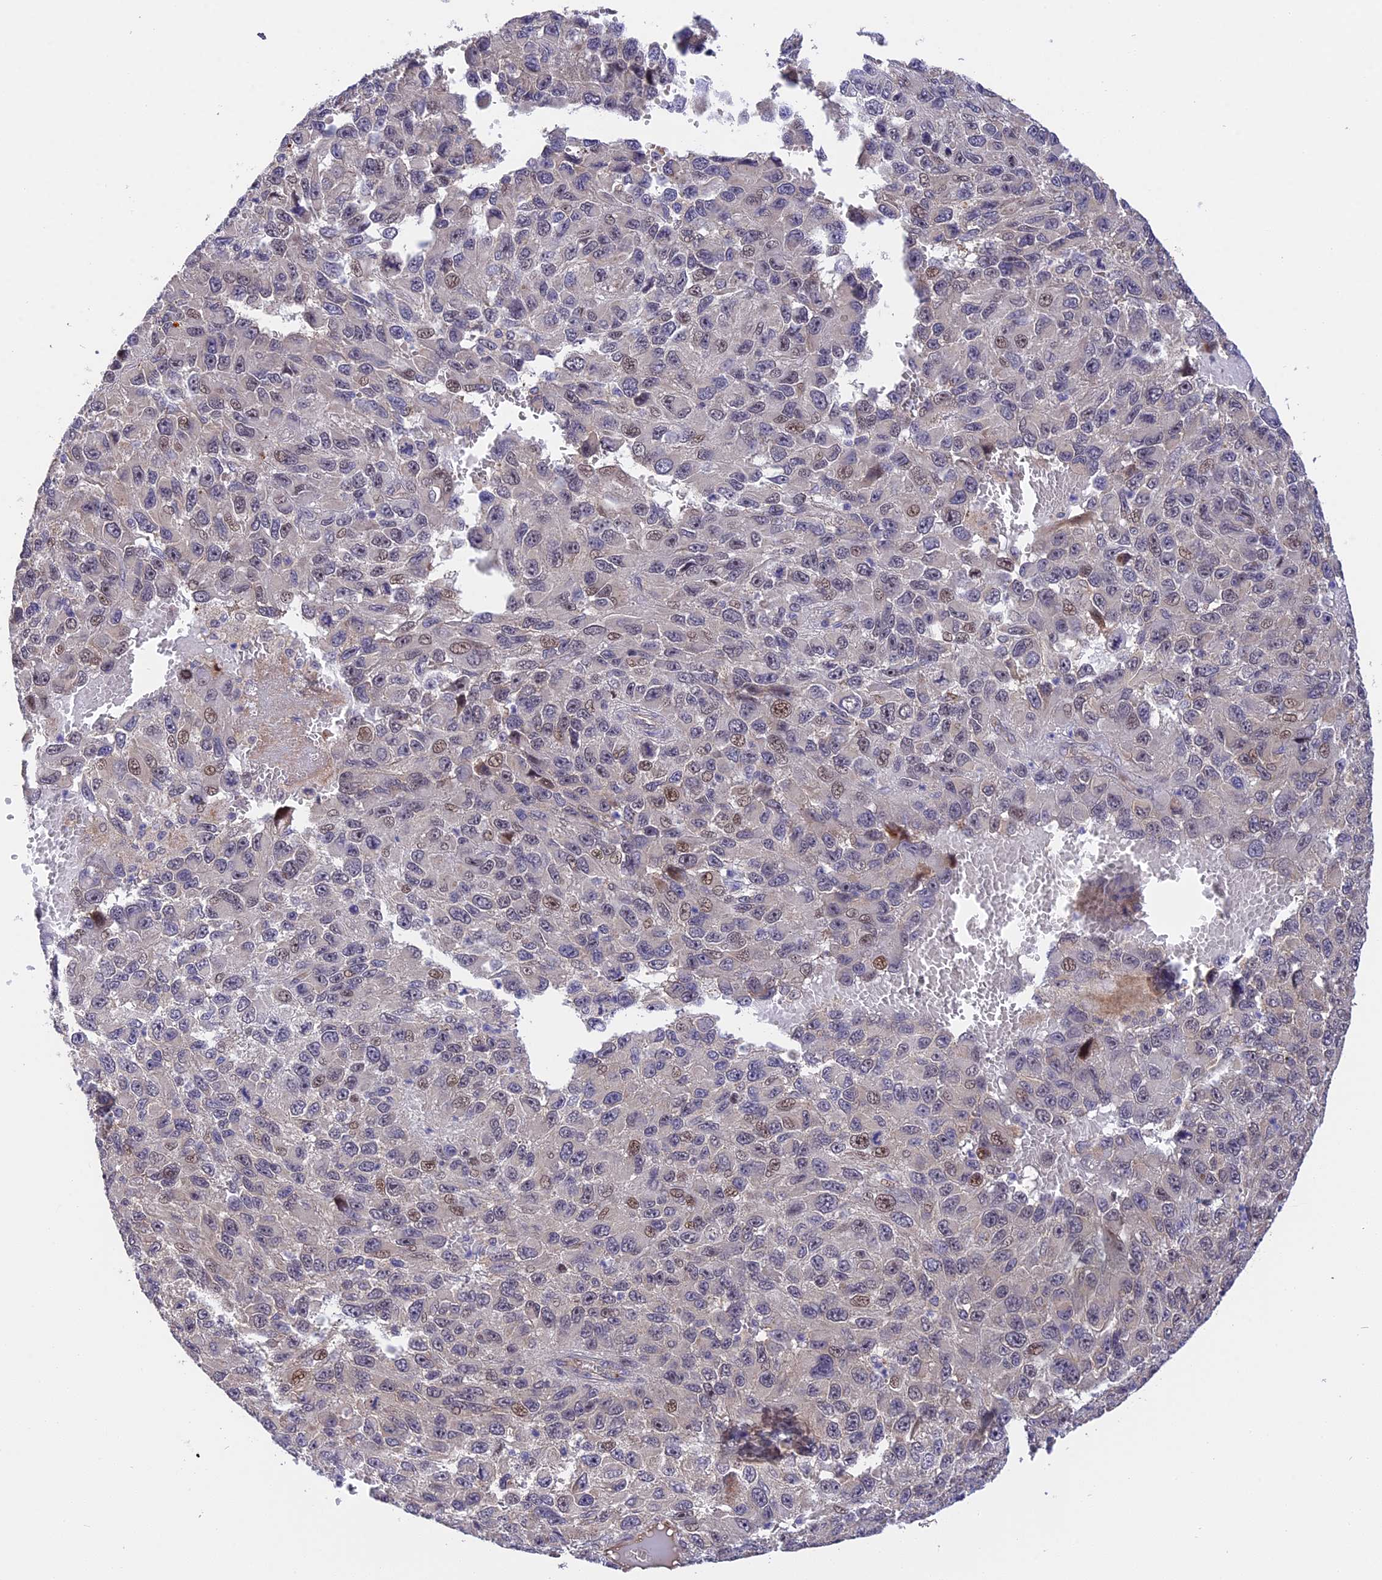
{"staining": {"intensity": "weak", "quantity": "<25%", "location": "nuclear"}, "tissue": "melanoma", "cell_type": "Tumor cells", "image_type": "cancer", "snomed": [{"axis": "morphology", "description": "Normal tissue, NOS"}, {"axis": "morphology", "description": "Malignant melanoma, NOS"}, {"axis": "topography", "description": "Skin"}], "caption": "IHC photomicrograph of neoplastic tissue: human malignant melanoma stained with DAB shows no significant protein positivity in tumor cells. (IHC, brightfield microscopy, high magnification).", "gene": "MFSD2A", "patient": {"sex": "female", "age": 96}}